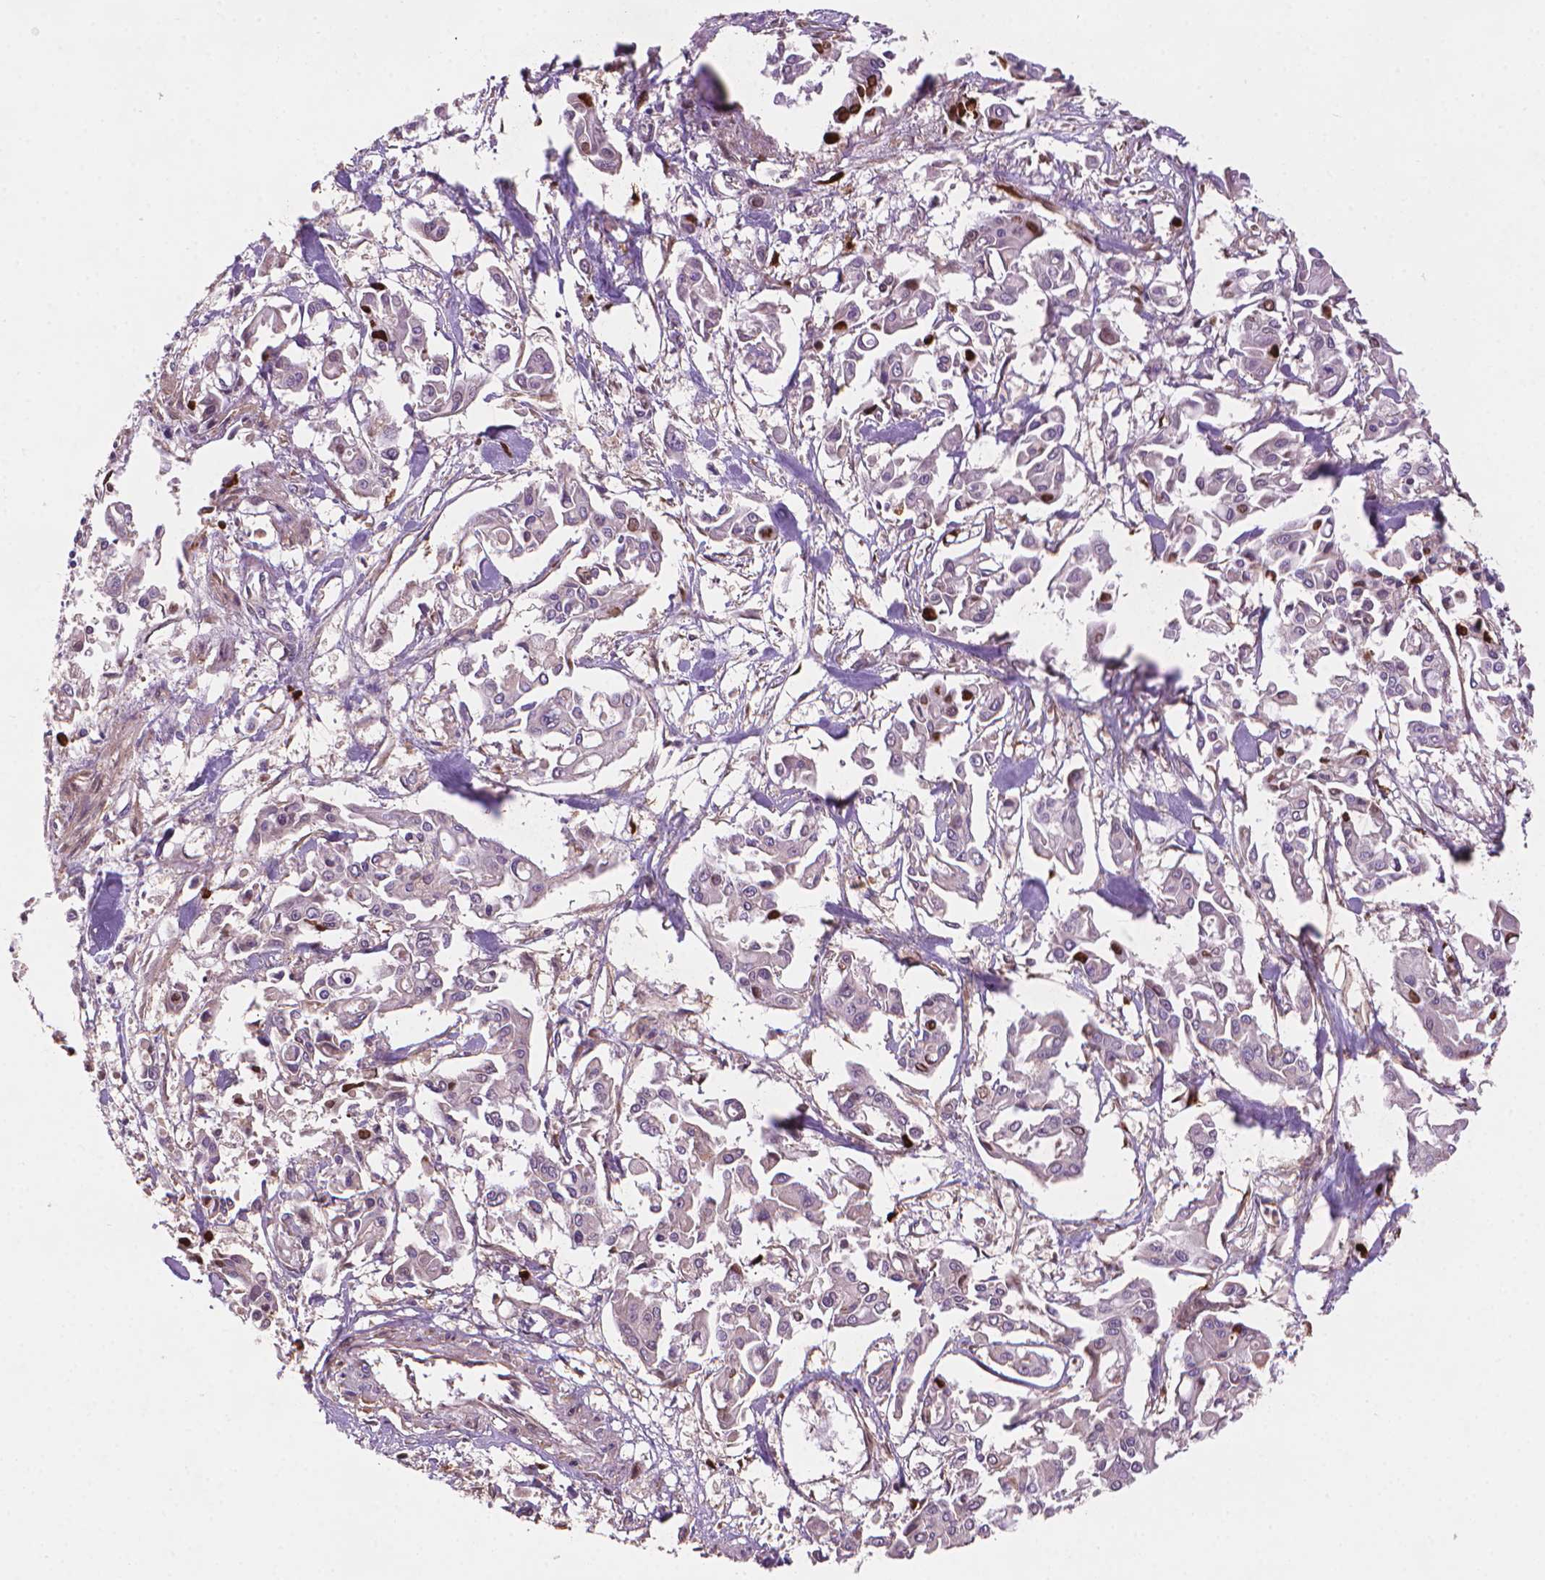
{"staining": {"intensity": "negative", "quantity": "none", "location": "none"}, "tissue": "pancreatic cancer", "cell_type": "Tumor cells", "image_type": "cancer", "snomed": [{"axis": "morphology", "description": "Adenocarcinoma, NOS"}, {"axis": "topography", "description": "Pancreas"}], "caption": "Human pancreatic cancer (adenocarcinoma) stained for a protein using immunohistochemistry (IHC) exhibits no expression in tumor cells.", "gene": "AMMECR1", "patient": {"sex": "male", "age": 61}}